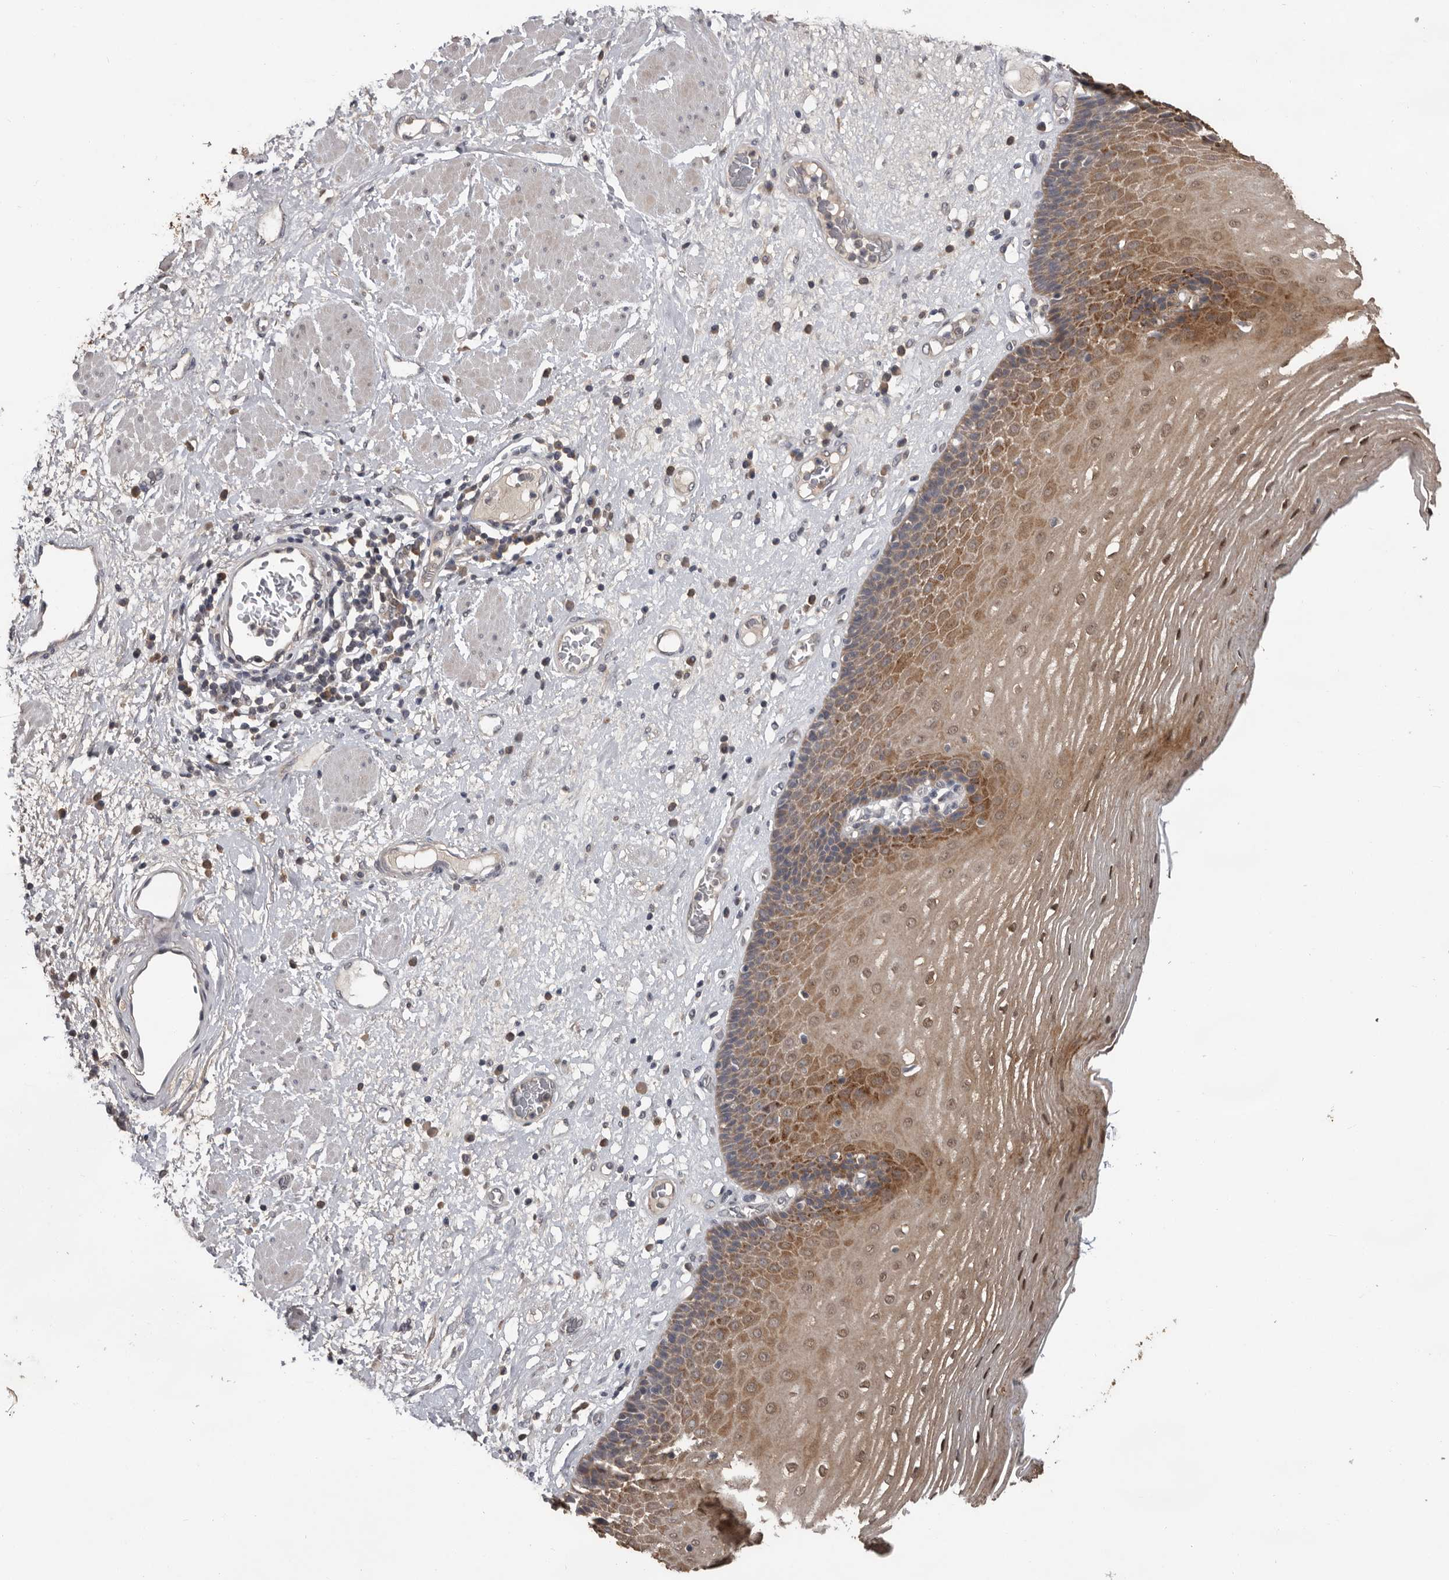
{"staining": {"intensity": "moderate", "quantity": ">75%", "location": "cytoplasmic/membranous,nuclear"}, "tissue": "esophagus", "cell_type": "Squamous epithelial cells", "image_type": "normal", "snomed": [{"axis": "morphology", "description": "Normal tissue, NOS"}, {"axis": "morphology", "description": "Adenocarcinoma, NOS"}, {"axis": "topography", "description": "Esophagus"}], "caption": "A brown stain labels moderate cytoplasmic/membranous,nuclear positivity of a protein in squamous epithelial cells of normal esophagus.", "gene": "MTF1", "patient": {"sex": "male", "age": 62}}